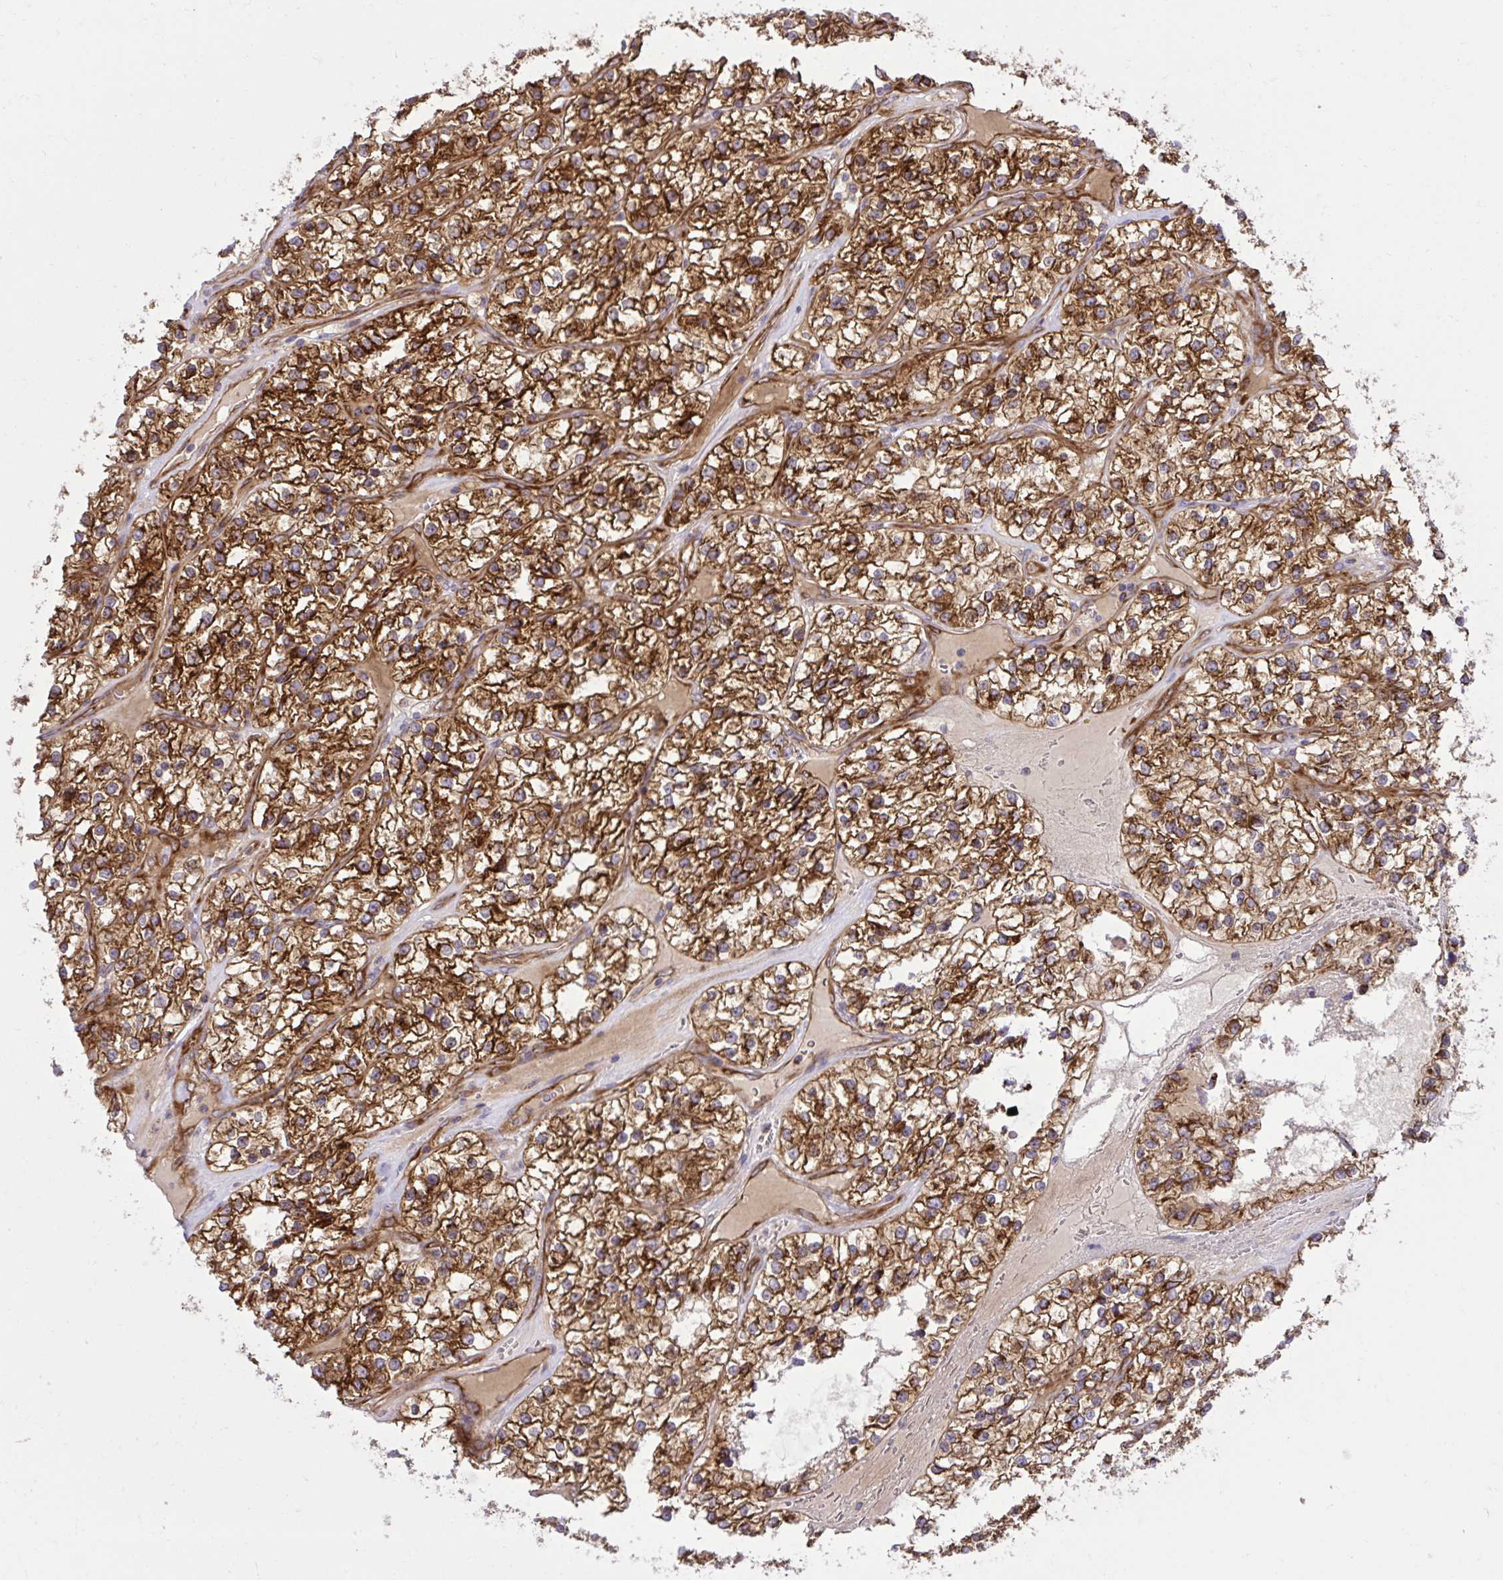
{"staining": {"intensity": "strong", "quantity": ">75%", "location": "cytoplasmic/membranous"}, "tissue": "renal cancer", "cell_type": "Tumor cells", "image_type": "cancer", "snomed": [{"axis": "morphology", "description": "Adenocarcinoma, NOS"}, {"axis": "topography", "description": "Kidney"}], "caption": "Immunohistochemical staining of renal cancer shows high levels of strong cytoplasmic/membranous protein positivity in approximately >75% of tumor cells.", "gene": "LIMS1", "patient": {"sex": "female", "age": 57}}